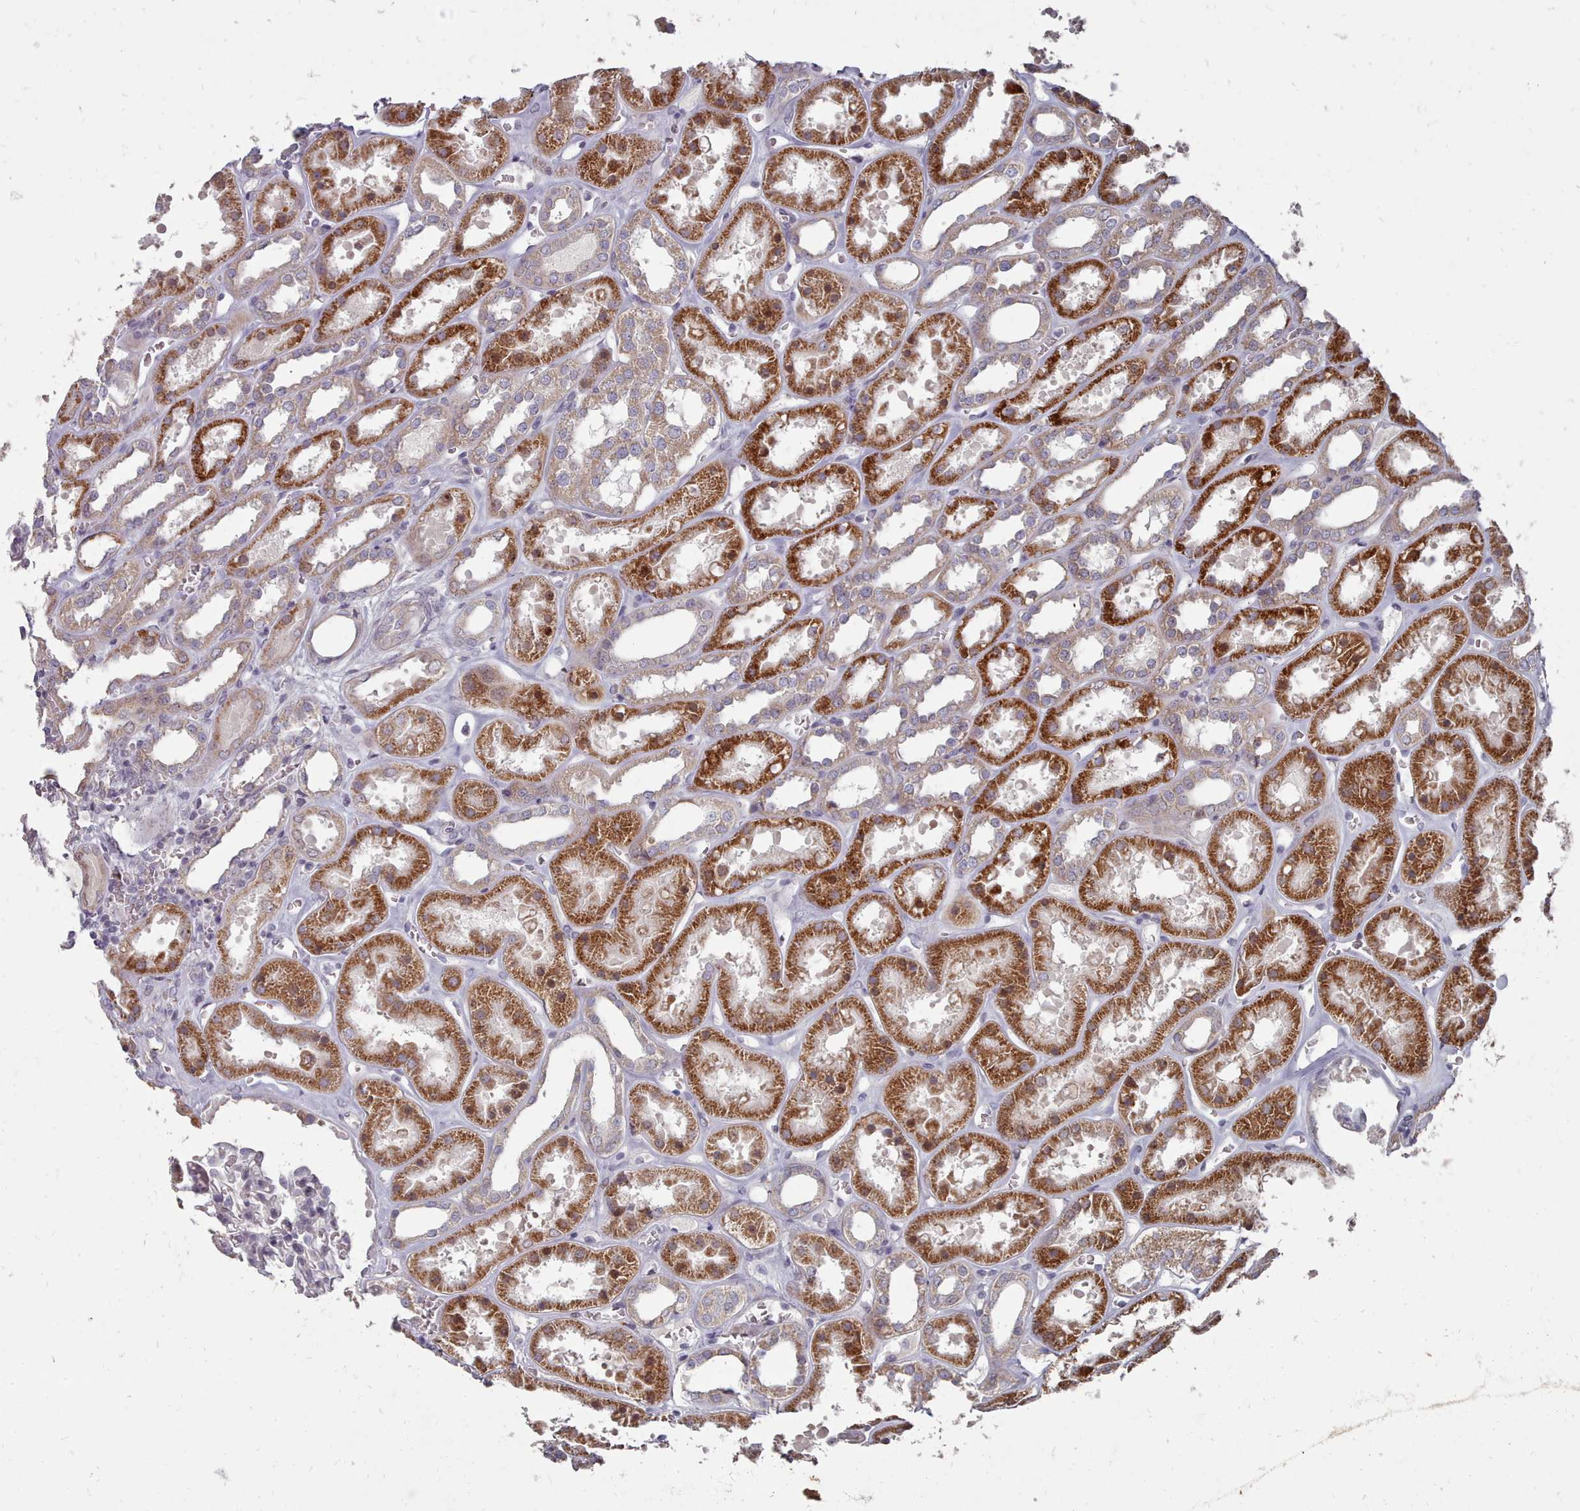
{"staining": {"intensity": "negative", "quantity": "none", "location": "none"}, "tissue": "kidney", "cell_type": "Cells in glomeruli", "image_type": "normal", "snomed": [{"axis": "morphology", "description": "Normal tissue, NOS"}, {"axis": "topography", "description": "Kidney"}], "caption": "Cells in glomeruli show no significant protein staining in normal kidney. (DAB (3,3'-diaminobenzidine) immunohistochemistry visualized using brightfield microscopy, high magnification).", "gene": "ACKR3", "patient": {"sex": "female", "age": 41}}